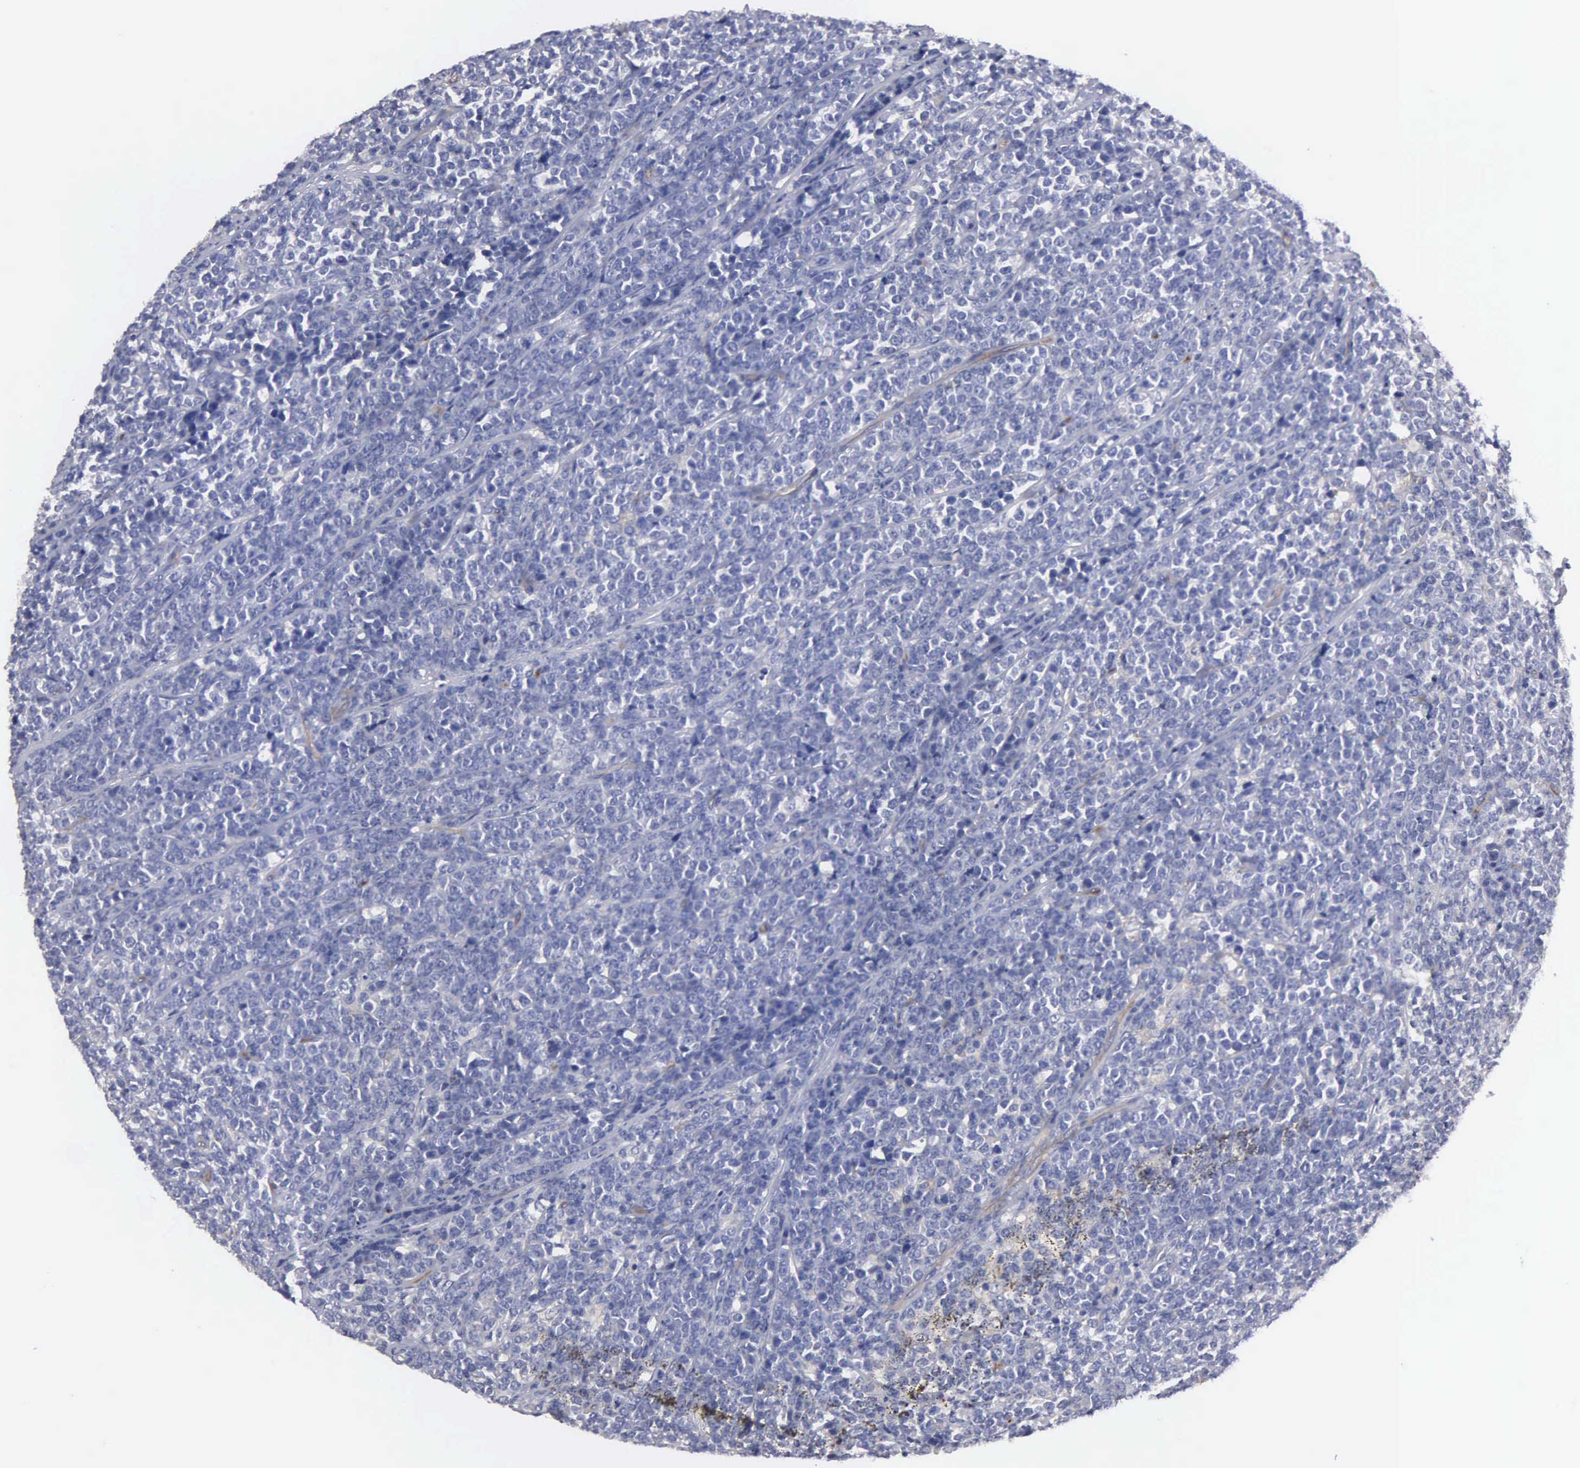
{"staining": {"intensity": "negative", "quantity": "none", "location": "none"}, "tissue": "lymphoma", "cell_type": "Tumor cells", "image_type": "cancer", "snomed": [{"axis": "morphology", "description": "Malignant lymphoma, non-Hodgkin's type, High grade"}, {"axis": "topography", "description": "Small intestine"}, {"axis": "topography", "description": "Colon"}], "caption": "An immunohistochemistry (IHC) image of lymphoma is shown. There is no staining in tumor cells of lymphoma. (Immunohistochemistry, brightfield microscopy, high magnification).", "gene": "RDX", "patient": {"sex": "male", "age": 8}}